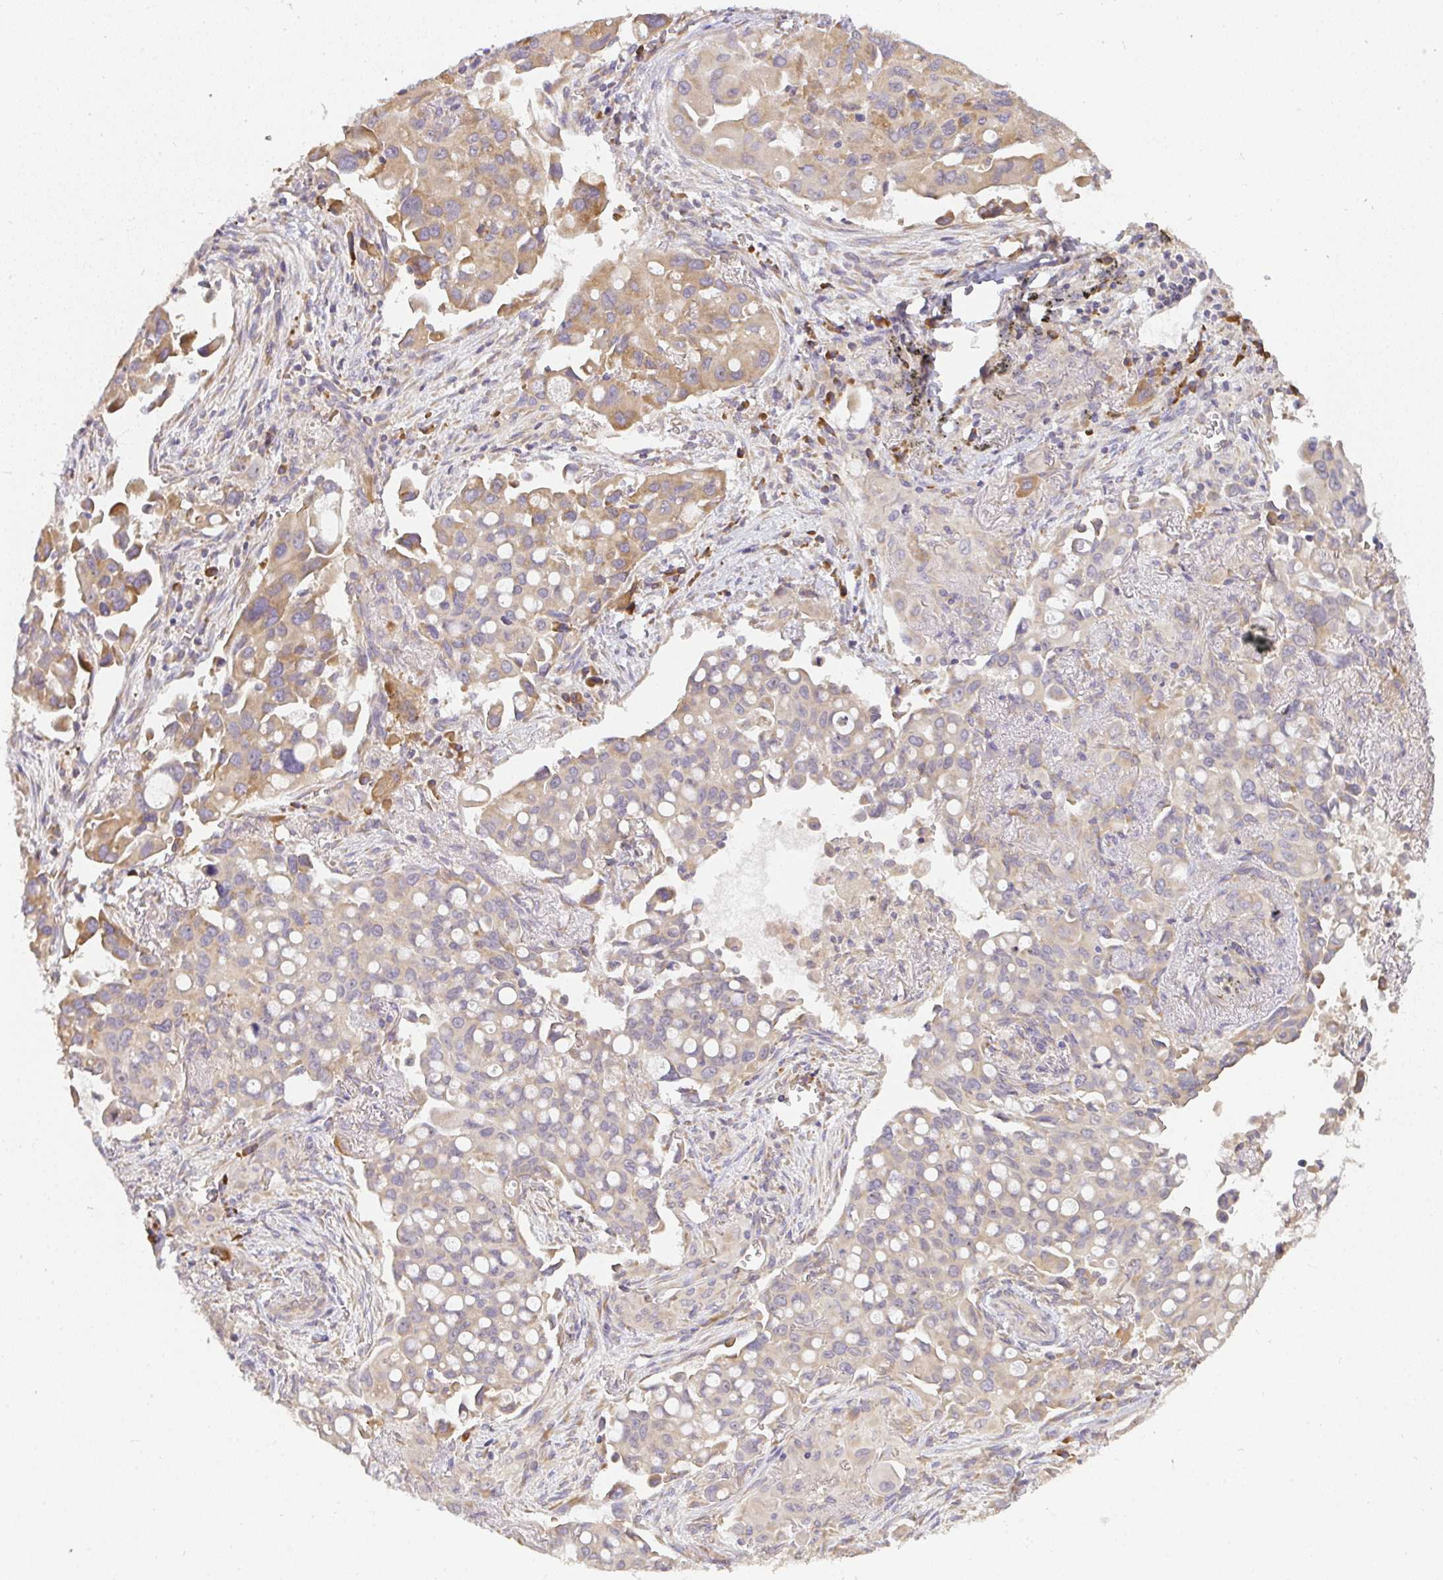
{"staining": {"intensity": "moderate", "quantity": ">75%", "location": "cytoplasmic/membranous"}, "tissue": "lung cancer", "cell_type": "Tumor cells", "image_type": "cancer", "snomed": [{"axis": "morphology", "description": "Adenocarcinoma, NOS"}, {"axis": "topography", "description": "Lung"}], "caption": "Moderate cytoplasmic/membranous expression is seen in approximately >75% of tumor cells in lung cancer (adenocarcinoma). The staining was performed using DAB to visualize the protein expression in brown, while the nuclei were stained in blue with hematoxylin (Magnification: 20x).", "gene": "SLC35B3", "patient": {"sex": "male", "age": 68}}